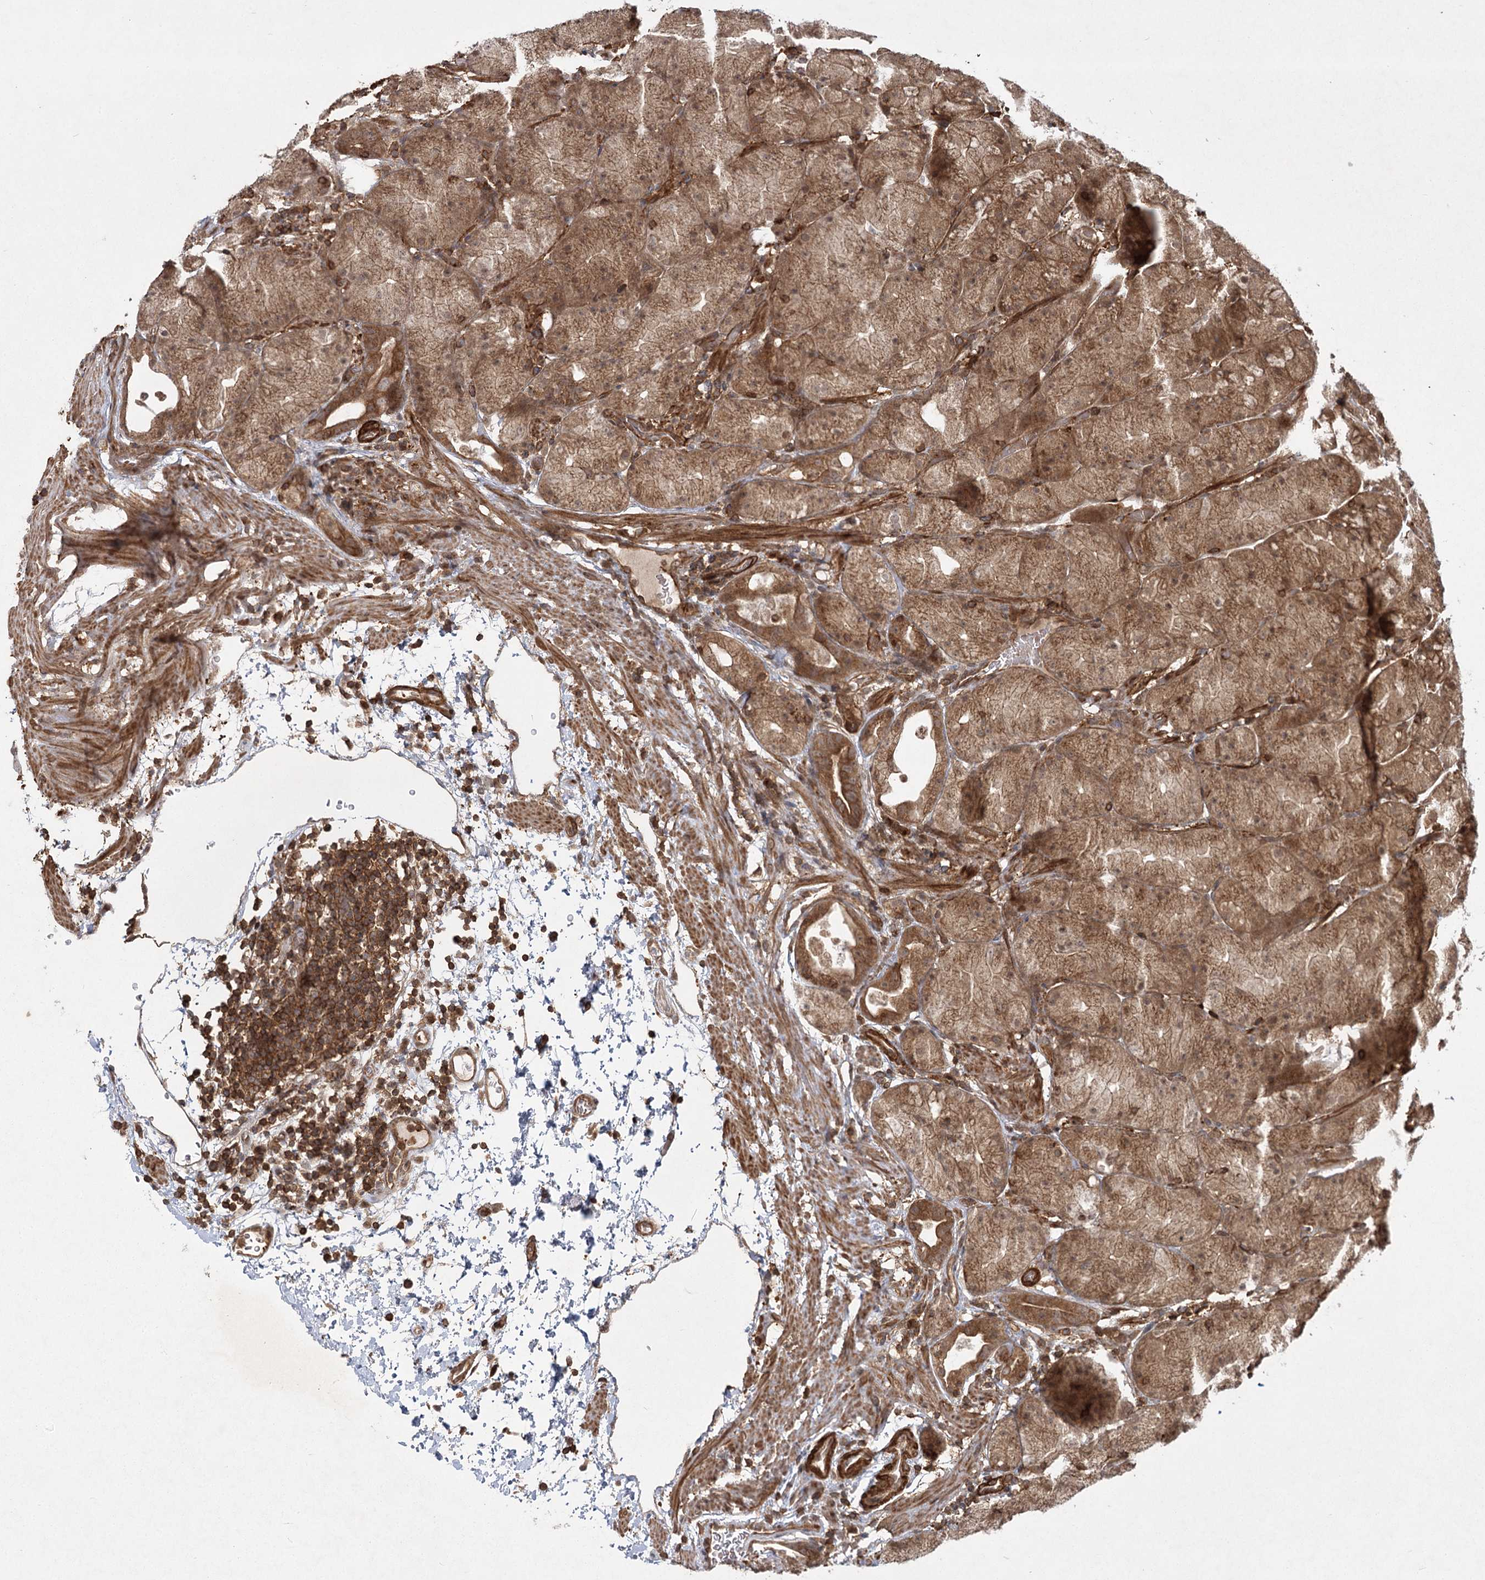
{"staining": {"intensity": "strong", "quantity": ">75%", "location": "cytoplasmic/membranous"}, "tissue": "stomach", "cell_type": "Glandular cells", "image_type": "normal", "snomed": [{"axis": "morphology", "description": "Normal tissue, NOS"}, {"axis": "topography", "description": "Stomach, upper"}, {"axis": "topography", "description": "Stomach"}], "caption": "Immunohistochemistry (IHC) micrograph of benign stomach: human stomach stained using immunohistochemistry (IHC) shows high levels of strong protein expression localized specifically in the cytoplasmic/membranous of glandular cells, appearing as a cytoplasmic/membranous brown color.", "gene": "MDFIC", "patient": {"sex": "male", "age": 48}}